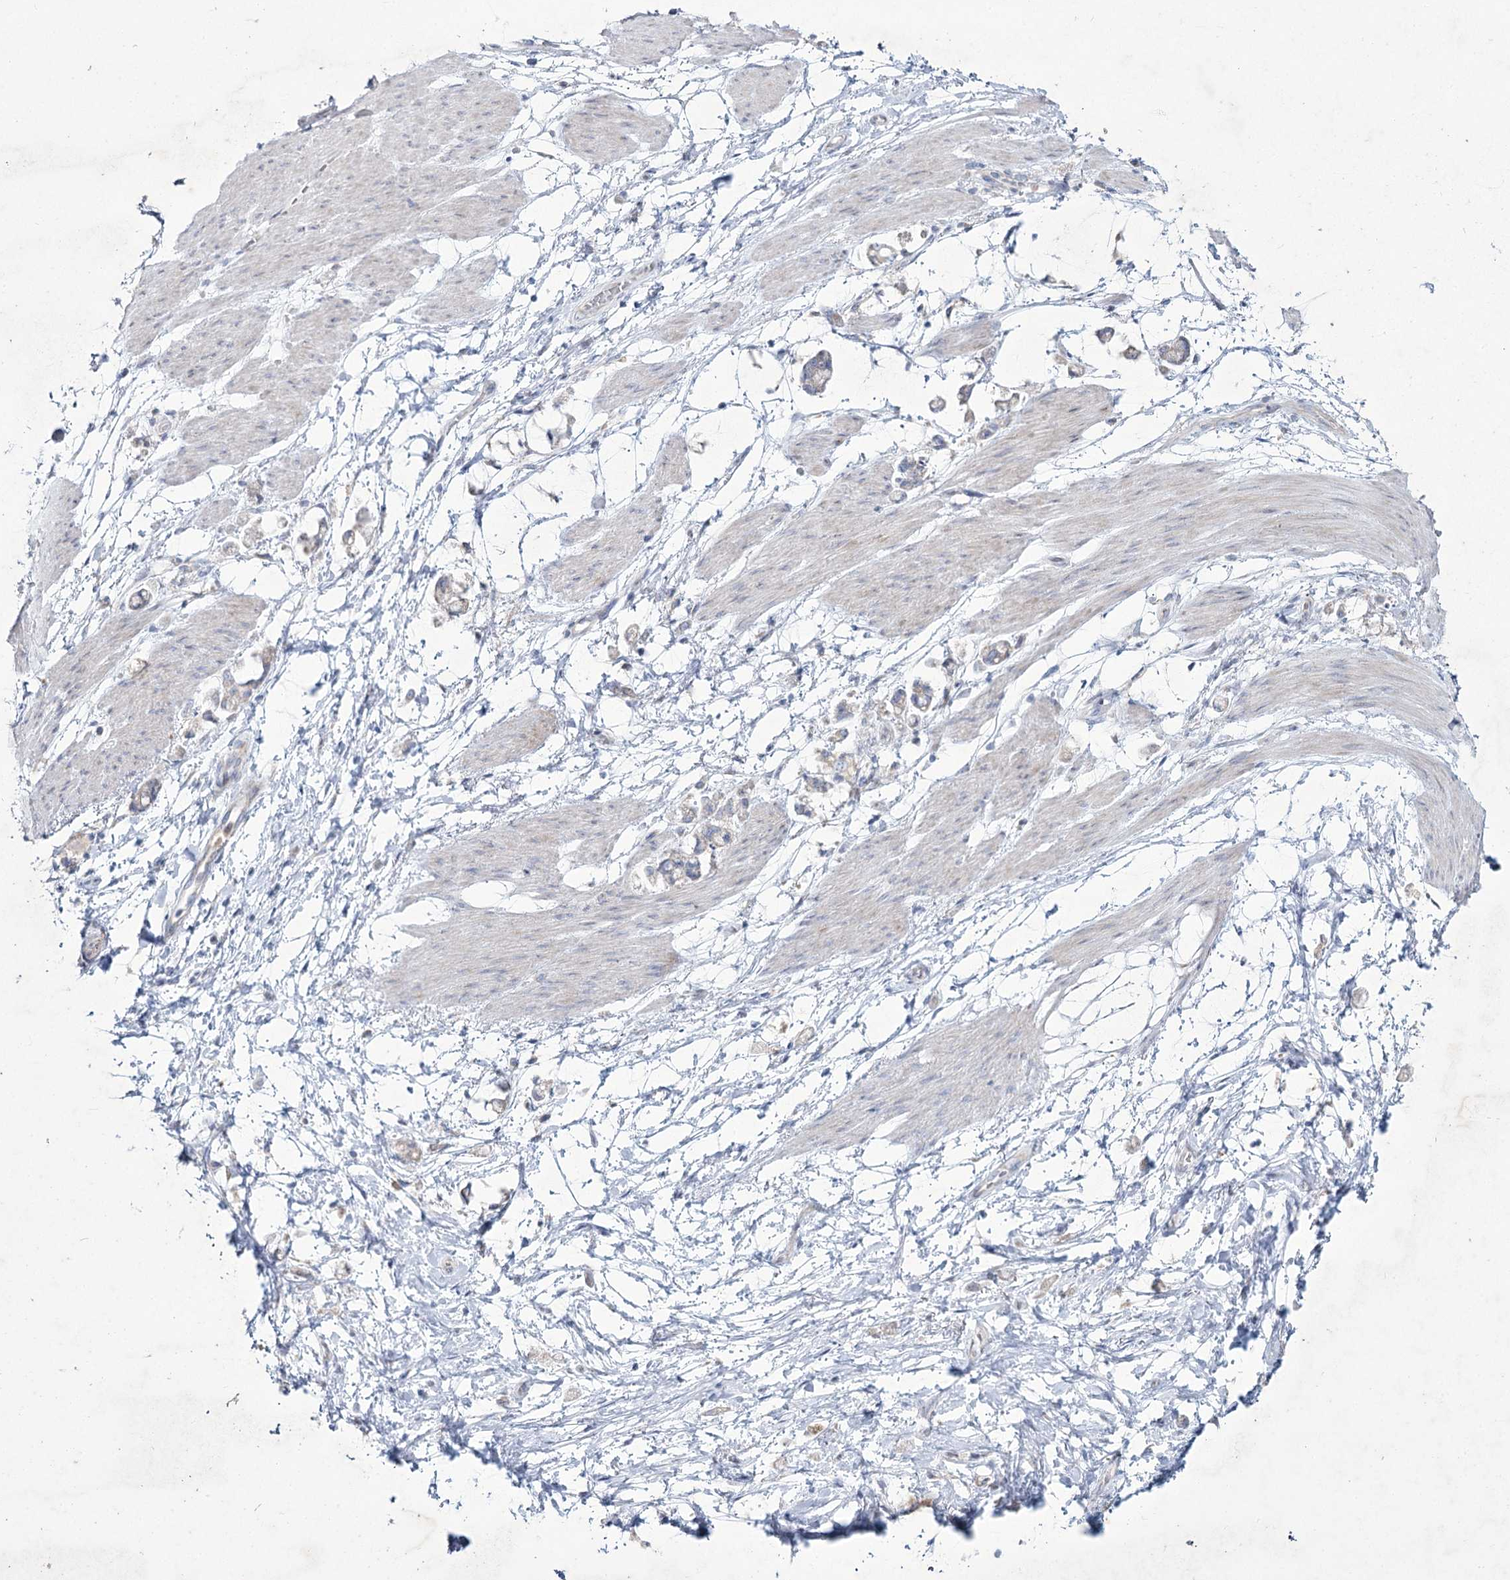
{"staining": {"intensity": "negative", "quantity": "none", "location": "none"}, "tissue": "stomach cancer", "cell_type": "Tumor cells", "image_type": "cancer", "snomed": [{"axis": "morphology", "description": "Adenocarcinoma, NOS"}, {"axis": "topography", "description": "Stomach"}], "caption": "Tumor cells show no significant staining in adenocarcinoma (stomach). (Brightfield microscopy of DAB IHC at high magnification).", "gene": "NIPAL4", "patient": {"sex": "female", "age": 60}}